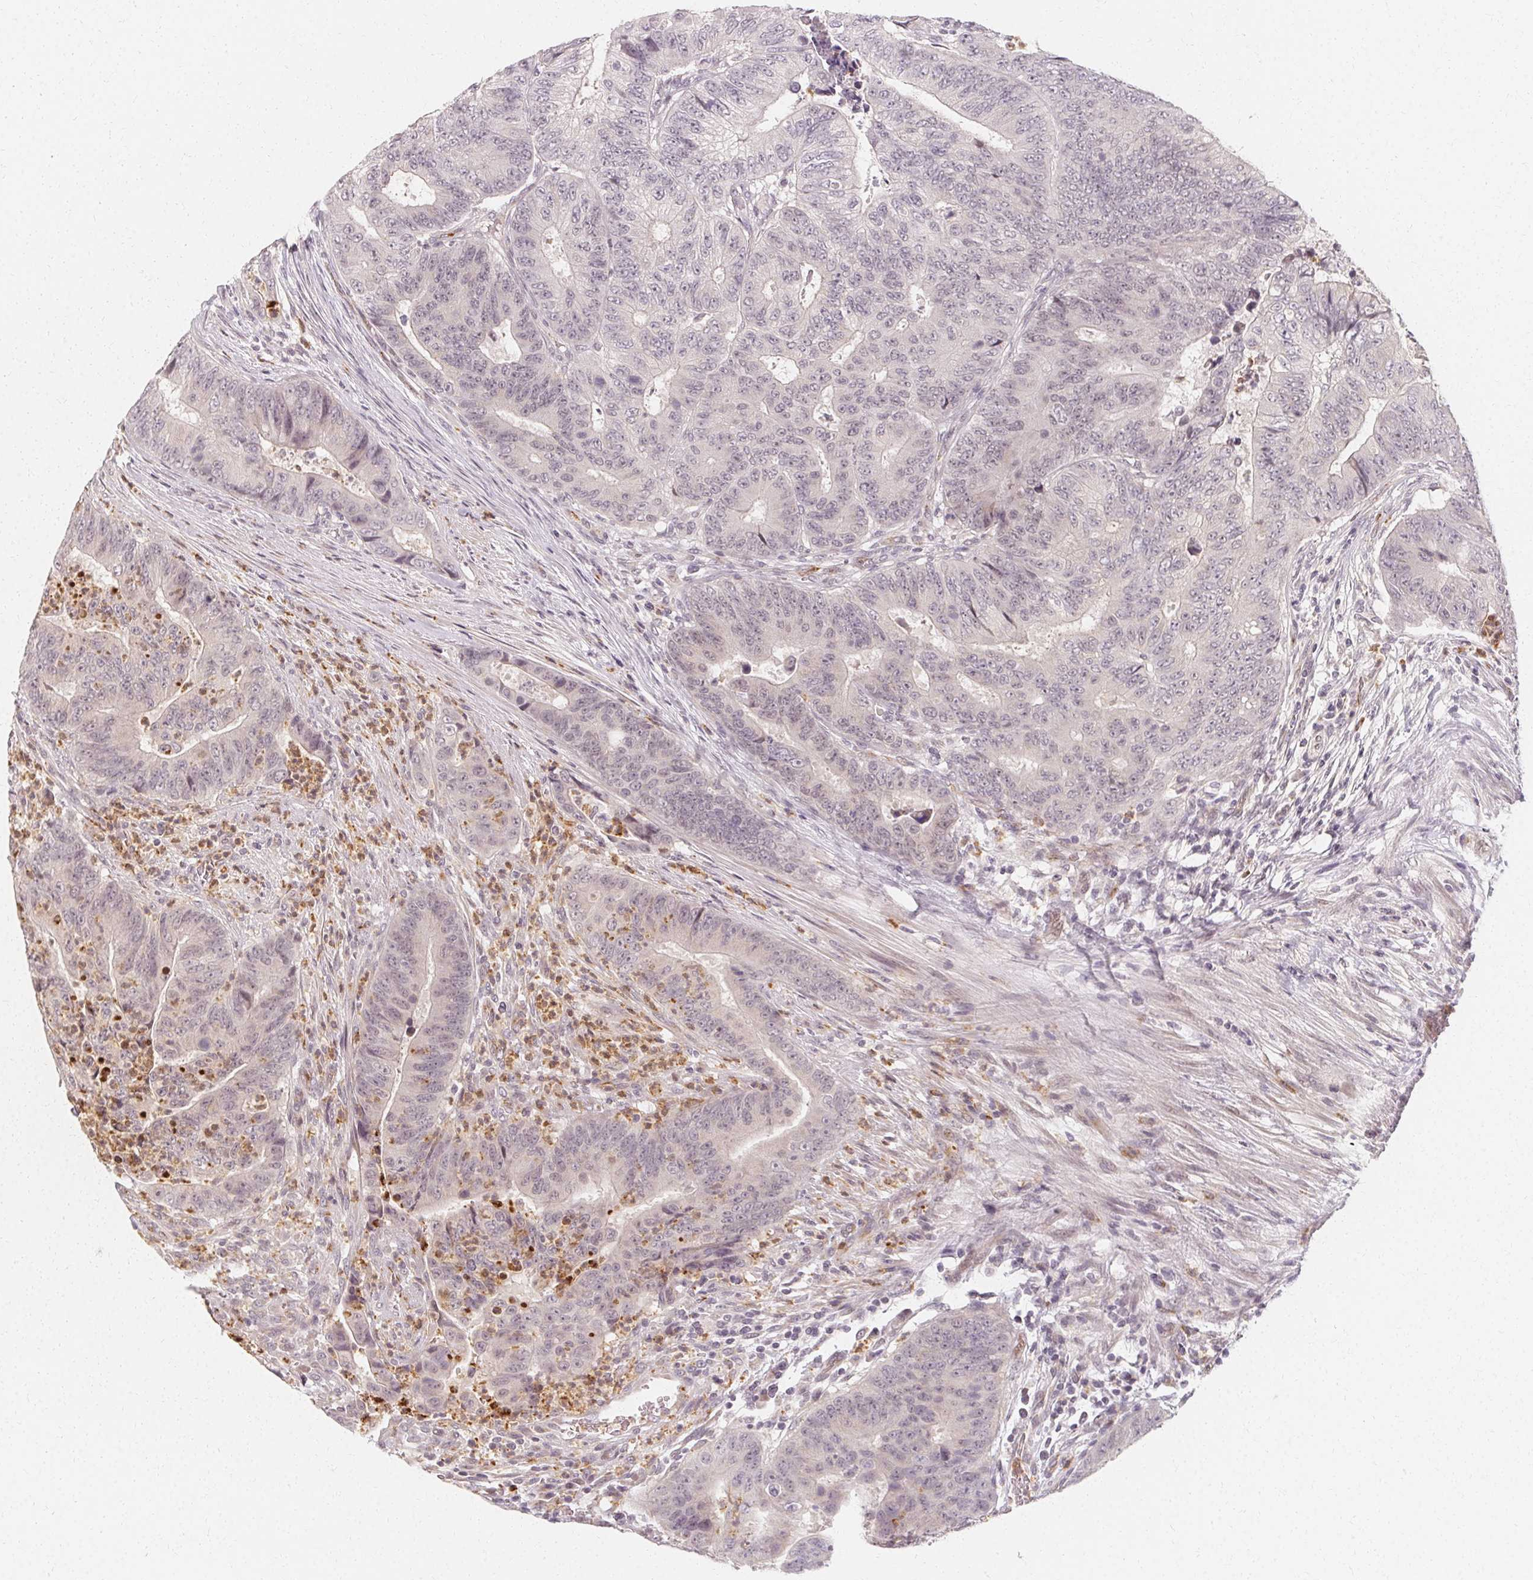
{"staining": {"intensity": "negative", "quantity": "none", "location": "none"}, "tissue": "colorectal cancer", "cell_type": "Tumor cells", "image_type": "cancer", "snomed": [{"axis": "morphology", "description": "Adenocarcinoma, NOS"}, {"axis": "topography", "description": "Colon"}], "caption": "A high-resolution image shows immunohistochemistry (IHC) staining of colorectal cancer (adenocarcinoma), which shows no significant staining in tumor cells.", "gene": "CLCNKB", "patient": {"sex": "female", "age": 48}}